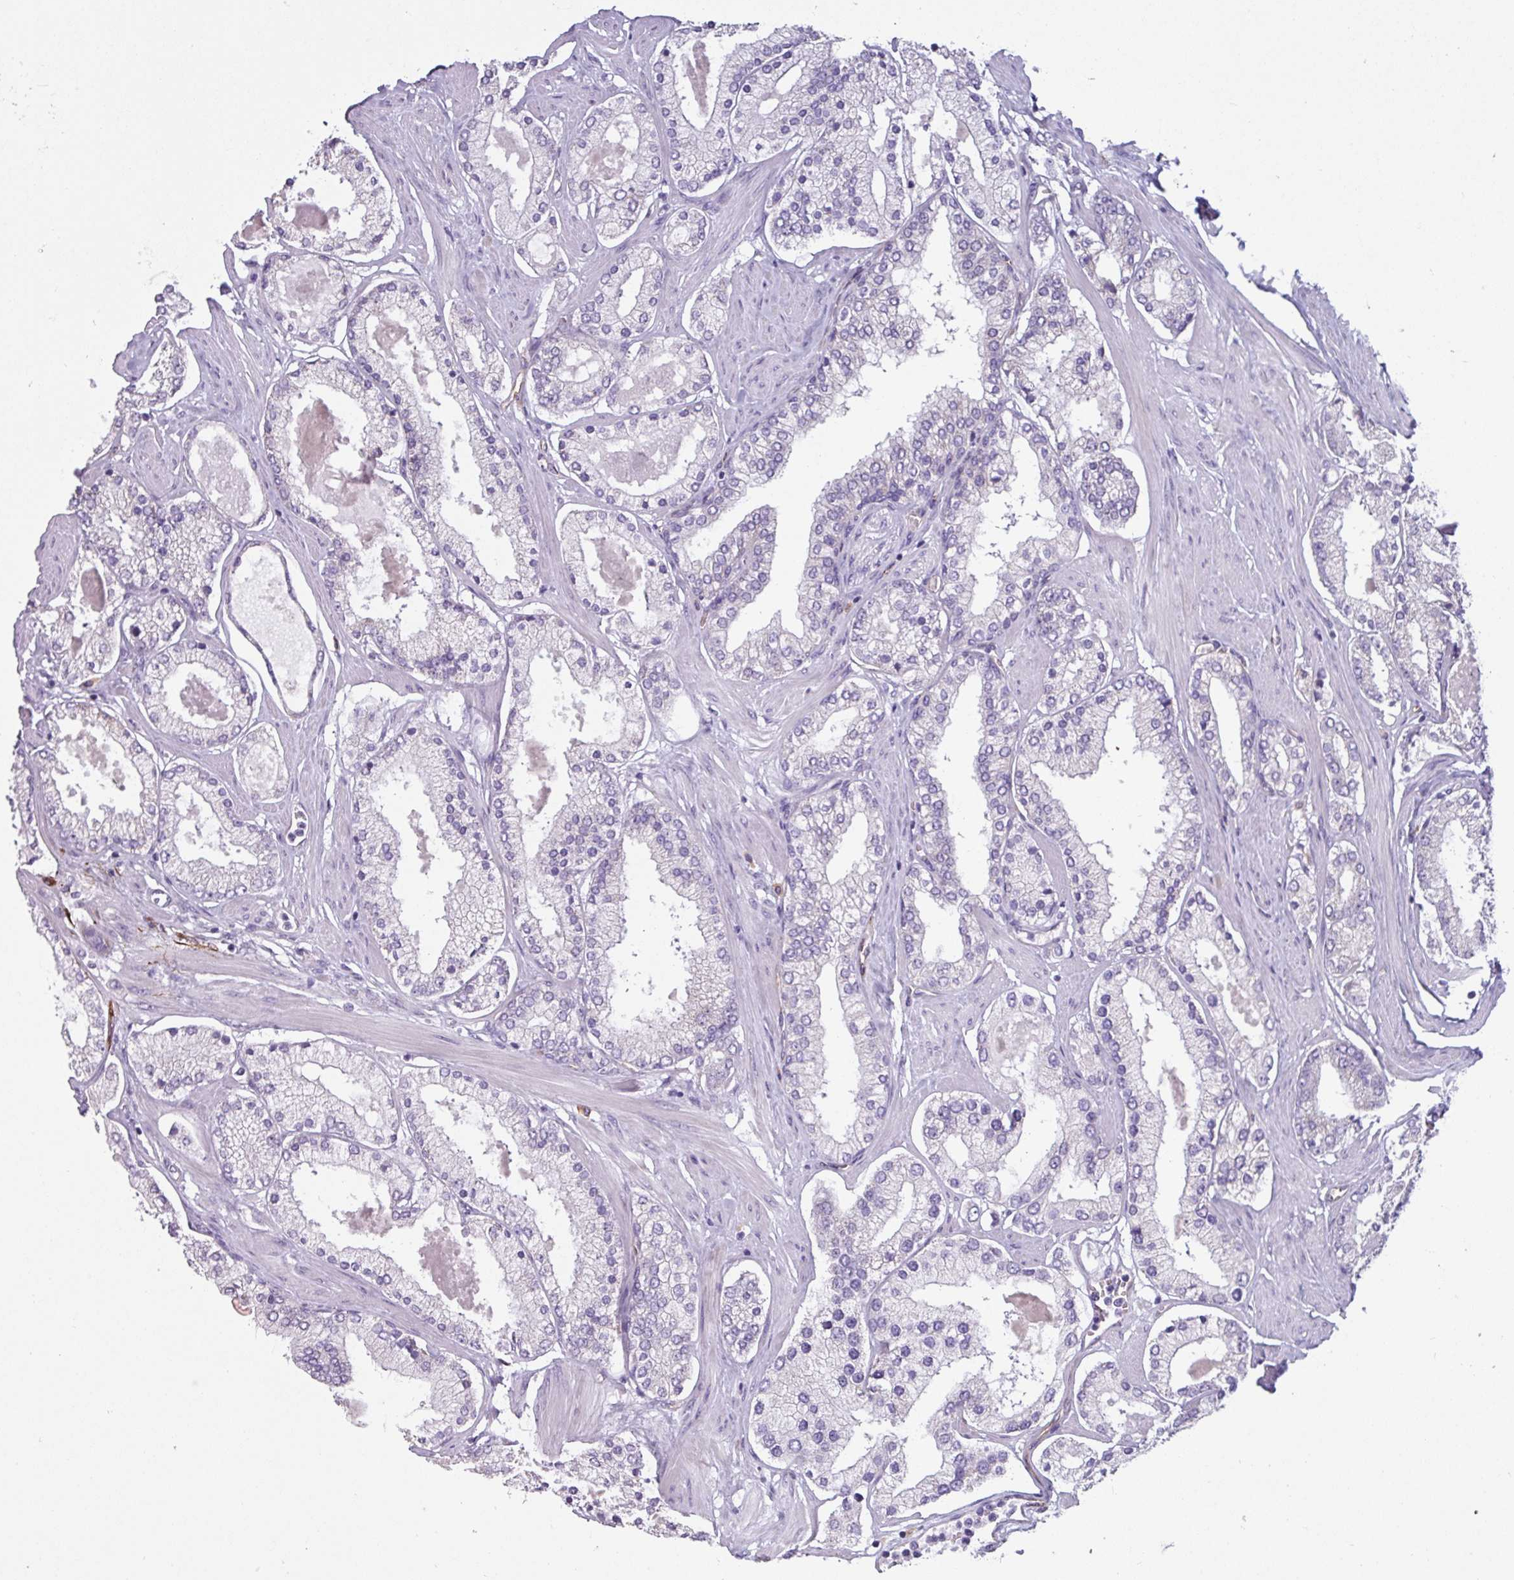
{"staining": {"intensity": "negative", "quantity": "none", "location": "none"}, "tissue": "prostate cancer", "cell_type": "Tumor cells", "image_type": "cancer", "snomed": [{"axis": "morphology", "description": "Adenocarcinoma, Low grade"}, {"axis": "topography", "description": "Prostate"}], "caption": "This is an immunohistochemistry image of human prostate cancer (low-grade adenocarcinoma). There is no positivity in tumor cells.", "gene": "BTD", "patient": {"sex": "male", "age": 42}}